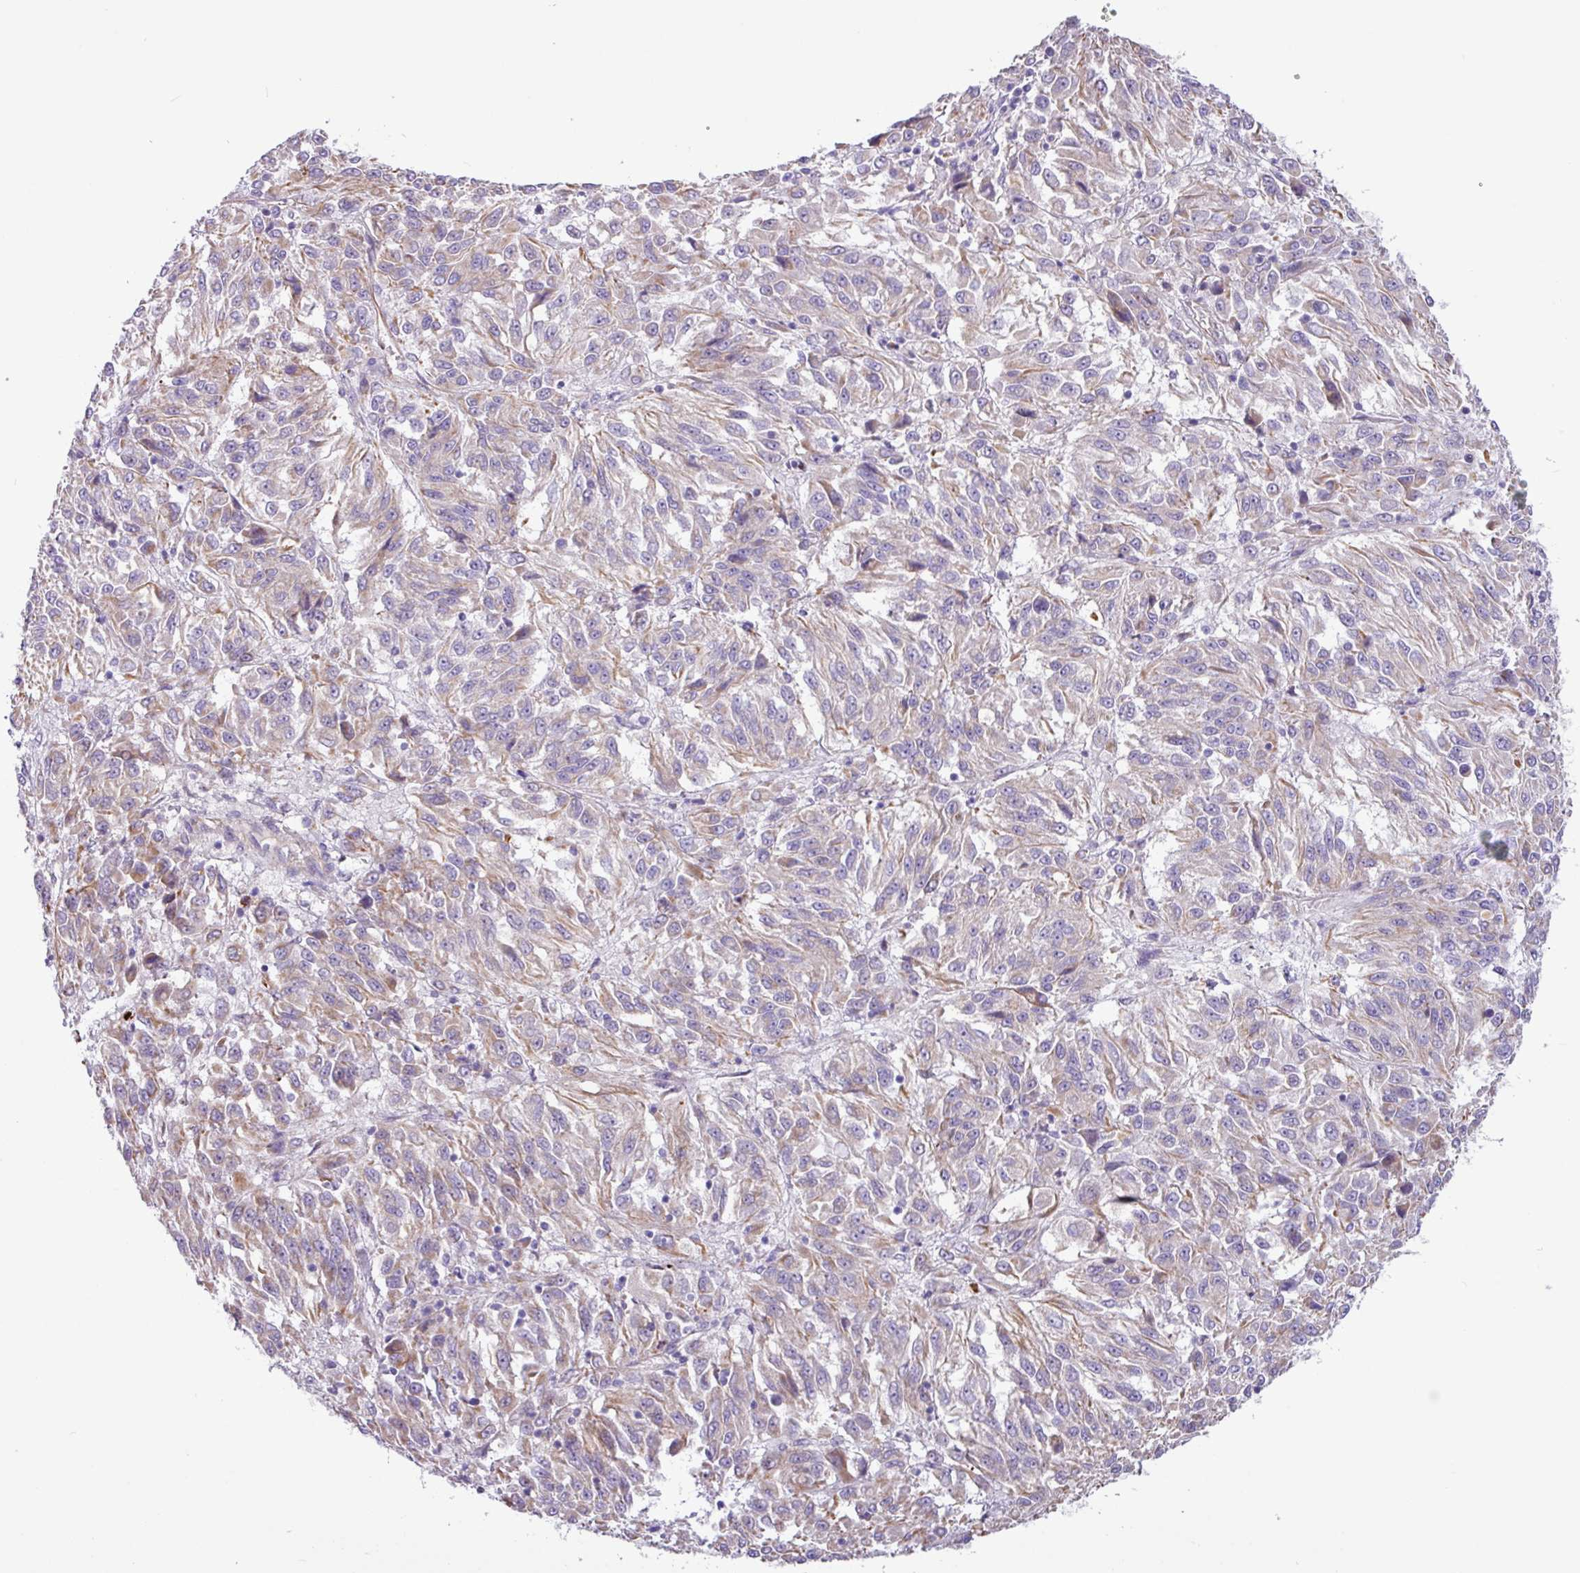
{"staining": {"intensity": "weak", "quantity": "25%-75%", "location": "cytoplasmic/membranous"}, "tissue": "melanoma", "cell_type": "Tumor cells", "image_type": "cancer", "snomed": [{"axis": "morphology", "description": "Malignant melanoma, Metastatic site"}, {"axis": "topography", "description": "Lung"}], "caption": "A histopathology image of human malignant melanoma (metastatic site) stained for a protein reveals weak cytoplasmic/membranous brown staining in tumor cells. (Brightfield microscopy of DAB IHC at high magnification).", "gene": "MRM2", "patient": {"sex": "male", "age": 64}}